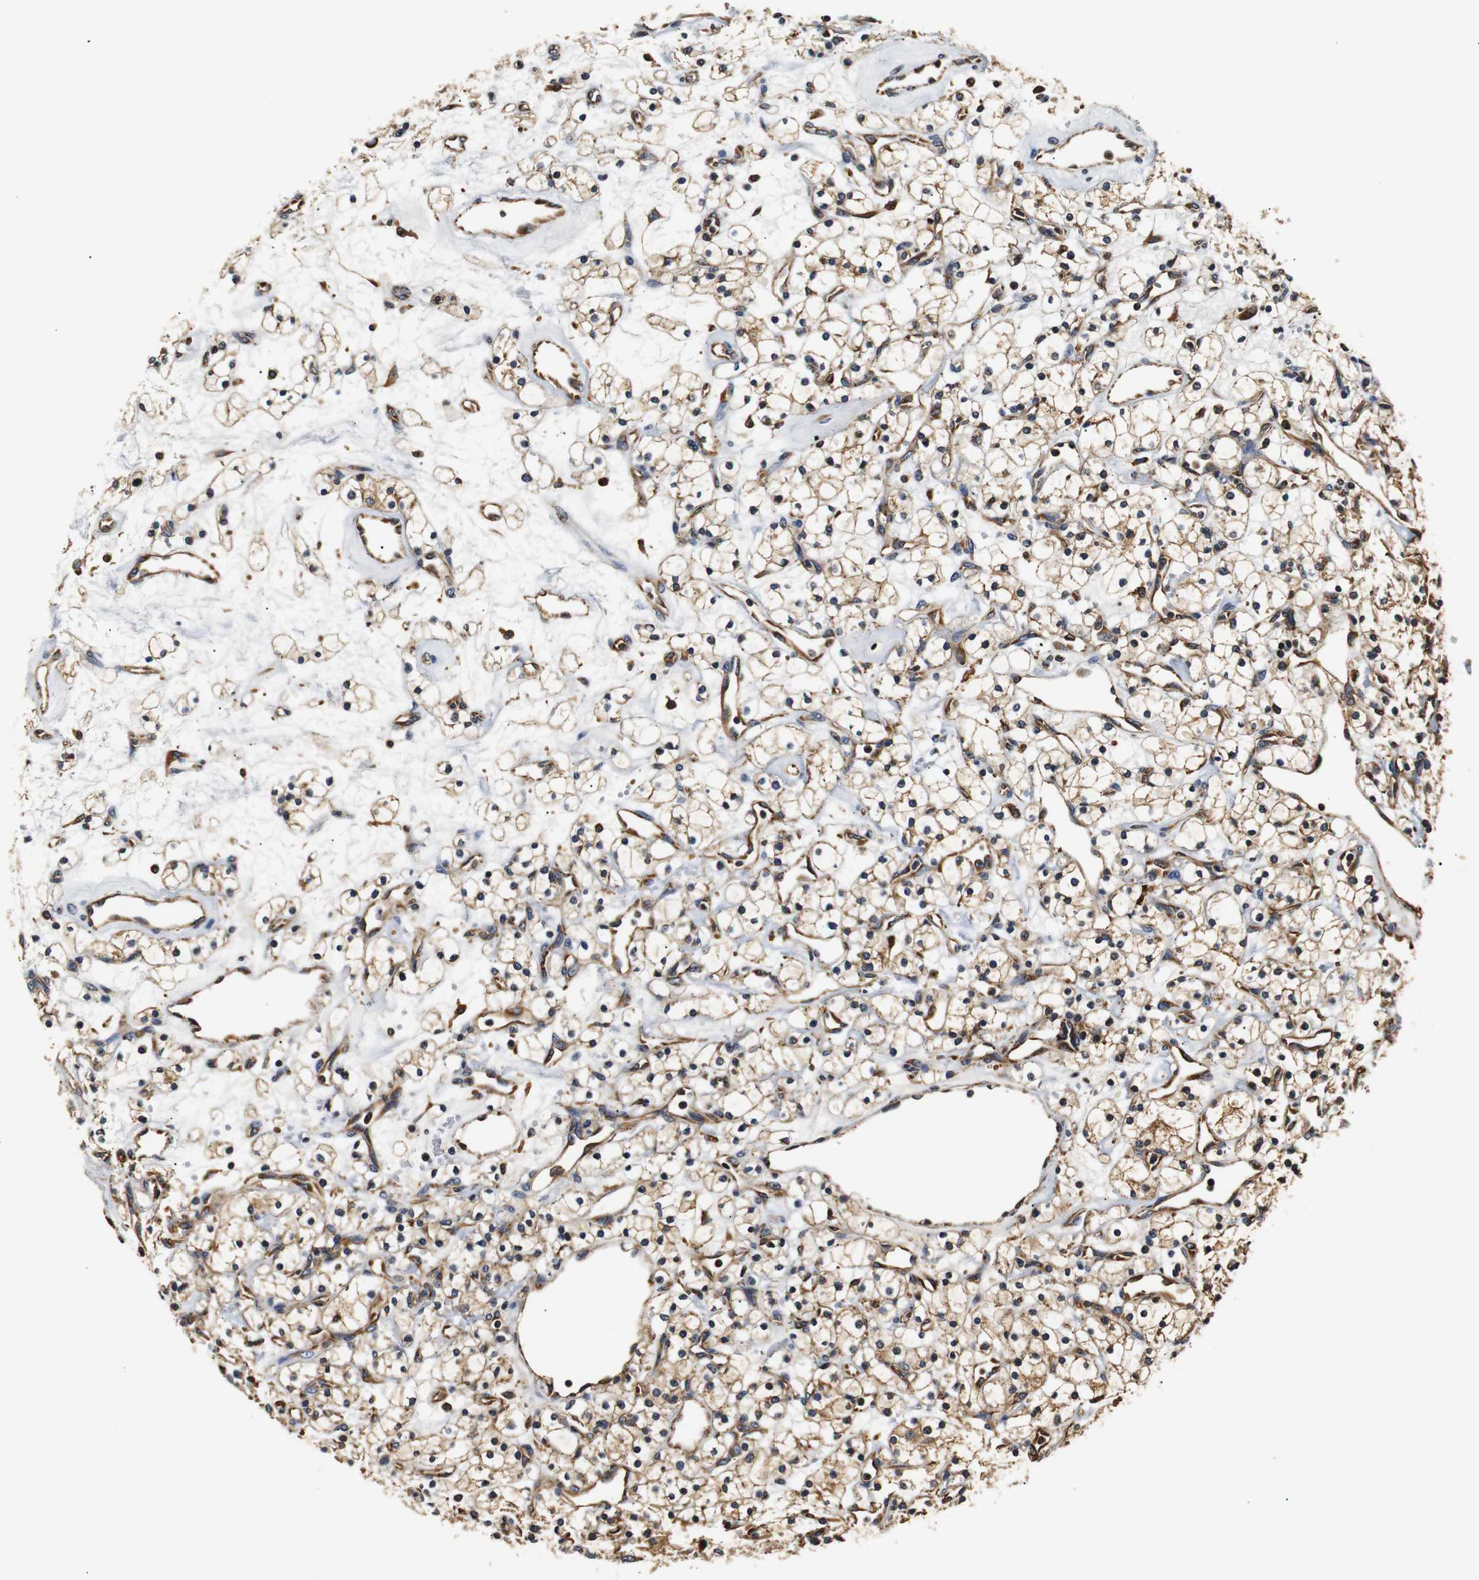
{"staining": {"intensity": "moderate", "quantity": ">75%", "location": "cytoplasmic/membranous"}, "tissue": "renal cancer", "cell_type": "Tumor cells", "image_type": "cancer", "snomed": [{"axis": "morphology", "description": "Adenocarcinoma, NOS"}, {"axis": "topography", "description": "Kidney"}], "caption": "Brown immunohistochemical staining in renal adenocarcinoma reveals moderate cytoplasmic/membranous expression in approximately >75% of tumor cells. (DAB IHC with brightfield microscopy, high magnification).", "gene": "HHIP", "patient": {"sex": "female", "age": 60}}